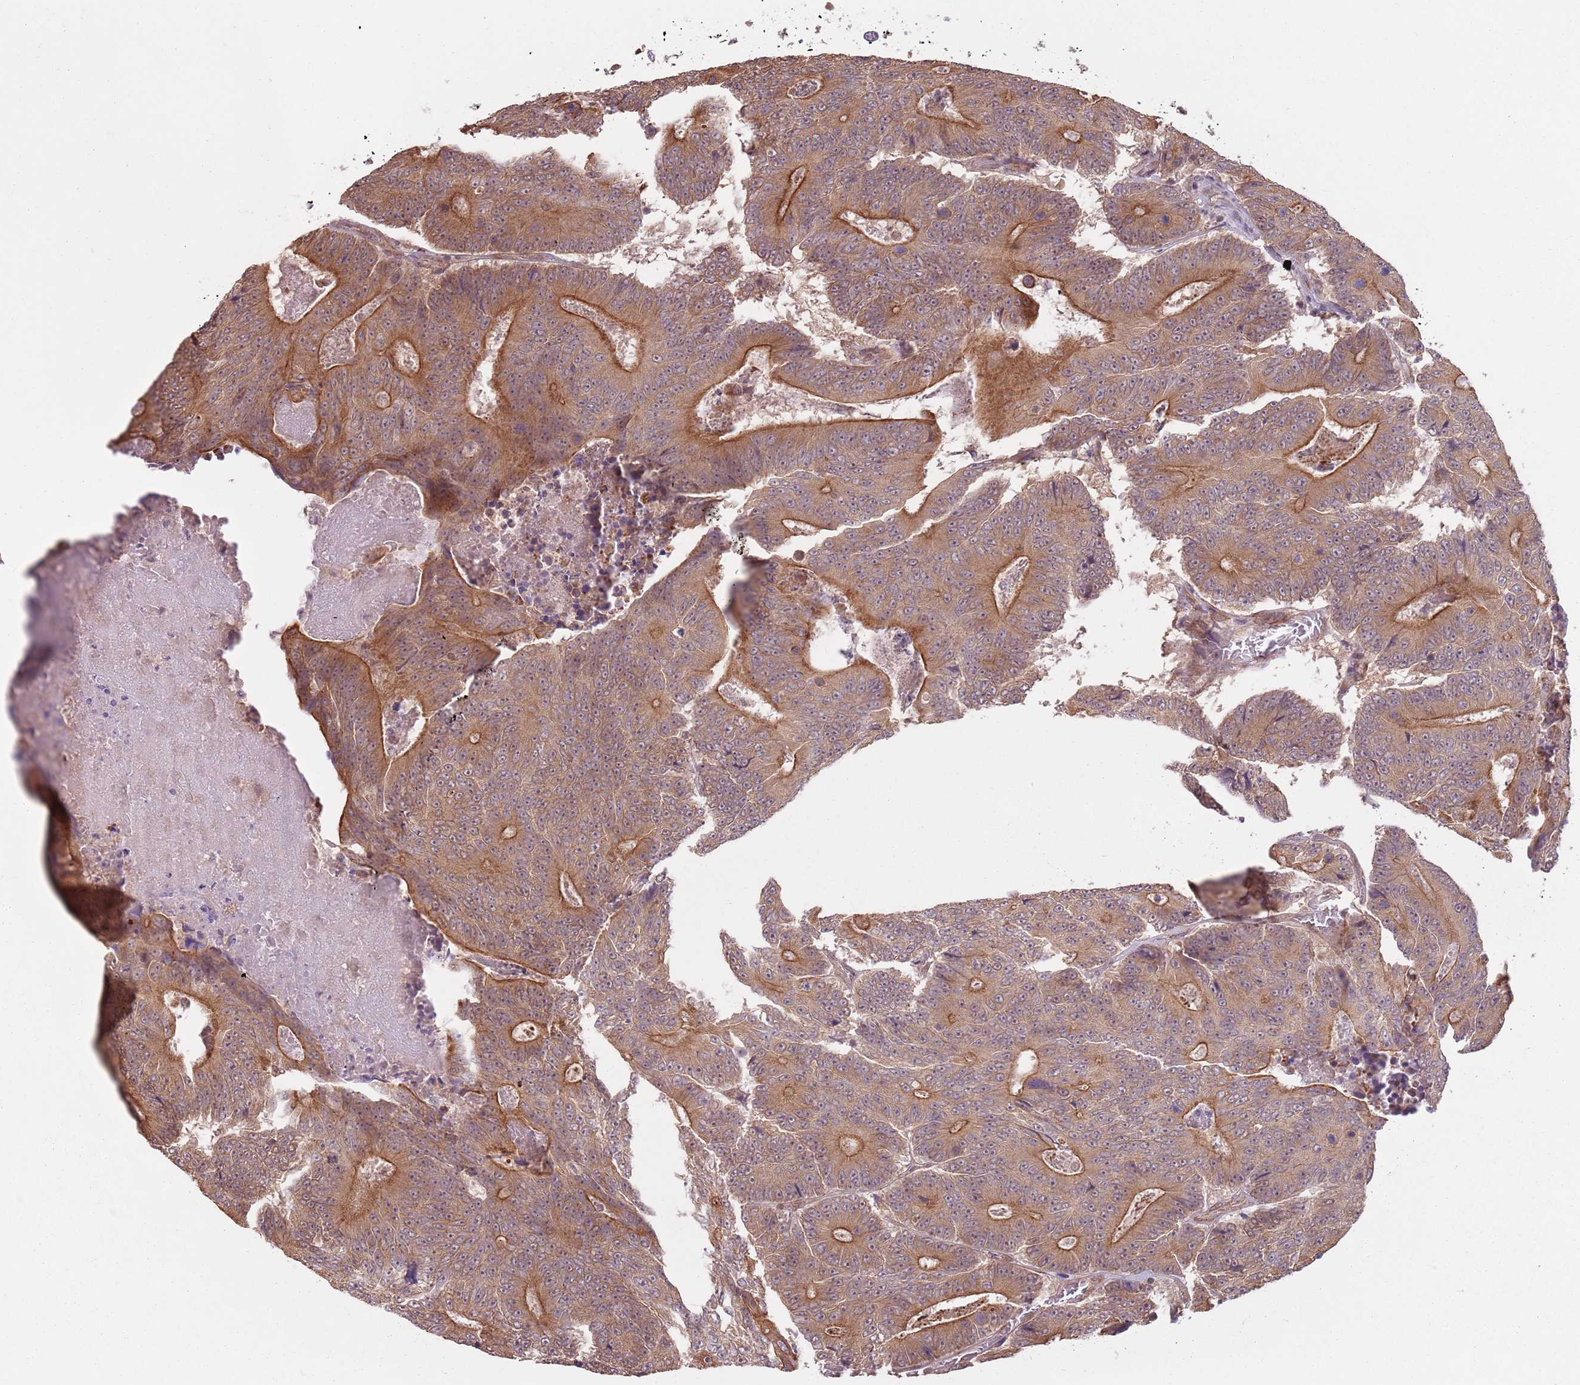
{"staining": {"intensity": "moderate", "quantity": ">75%", "location": "cytoplasmic/membranous"}, "tissue": "colorectal cancer", "cell_type": "Tumor cells", "image_type": "cancer", "snomed": [{"axis": "morphology", "description": "Adenocarcinoma, NOS"}, {"axis": "topography", "description": "Colon"}], "caption": "Protein positivity by IHC shows moderate cytoplasmic/membranous staining in about >75% of tumor cells in colorectal cancer (adenocarcinoma).", "gene": "CCDC154", "patient": {"sex": "male", "age": 83}}